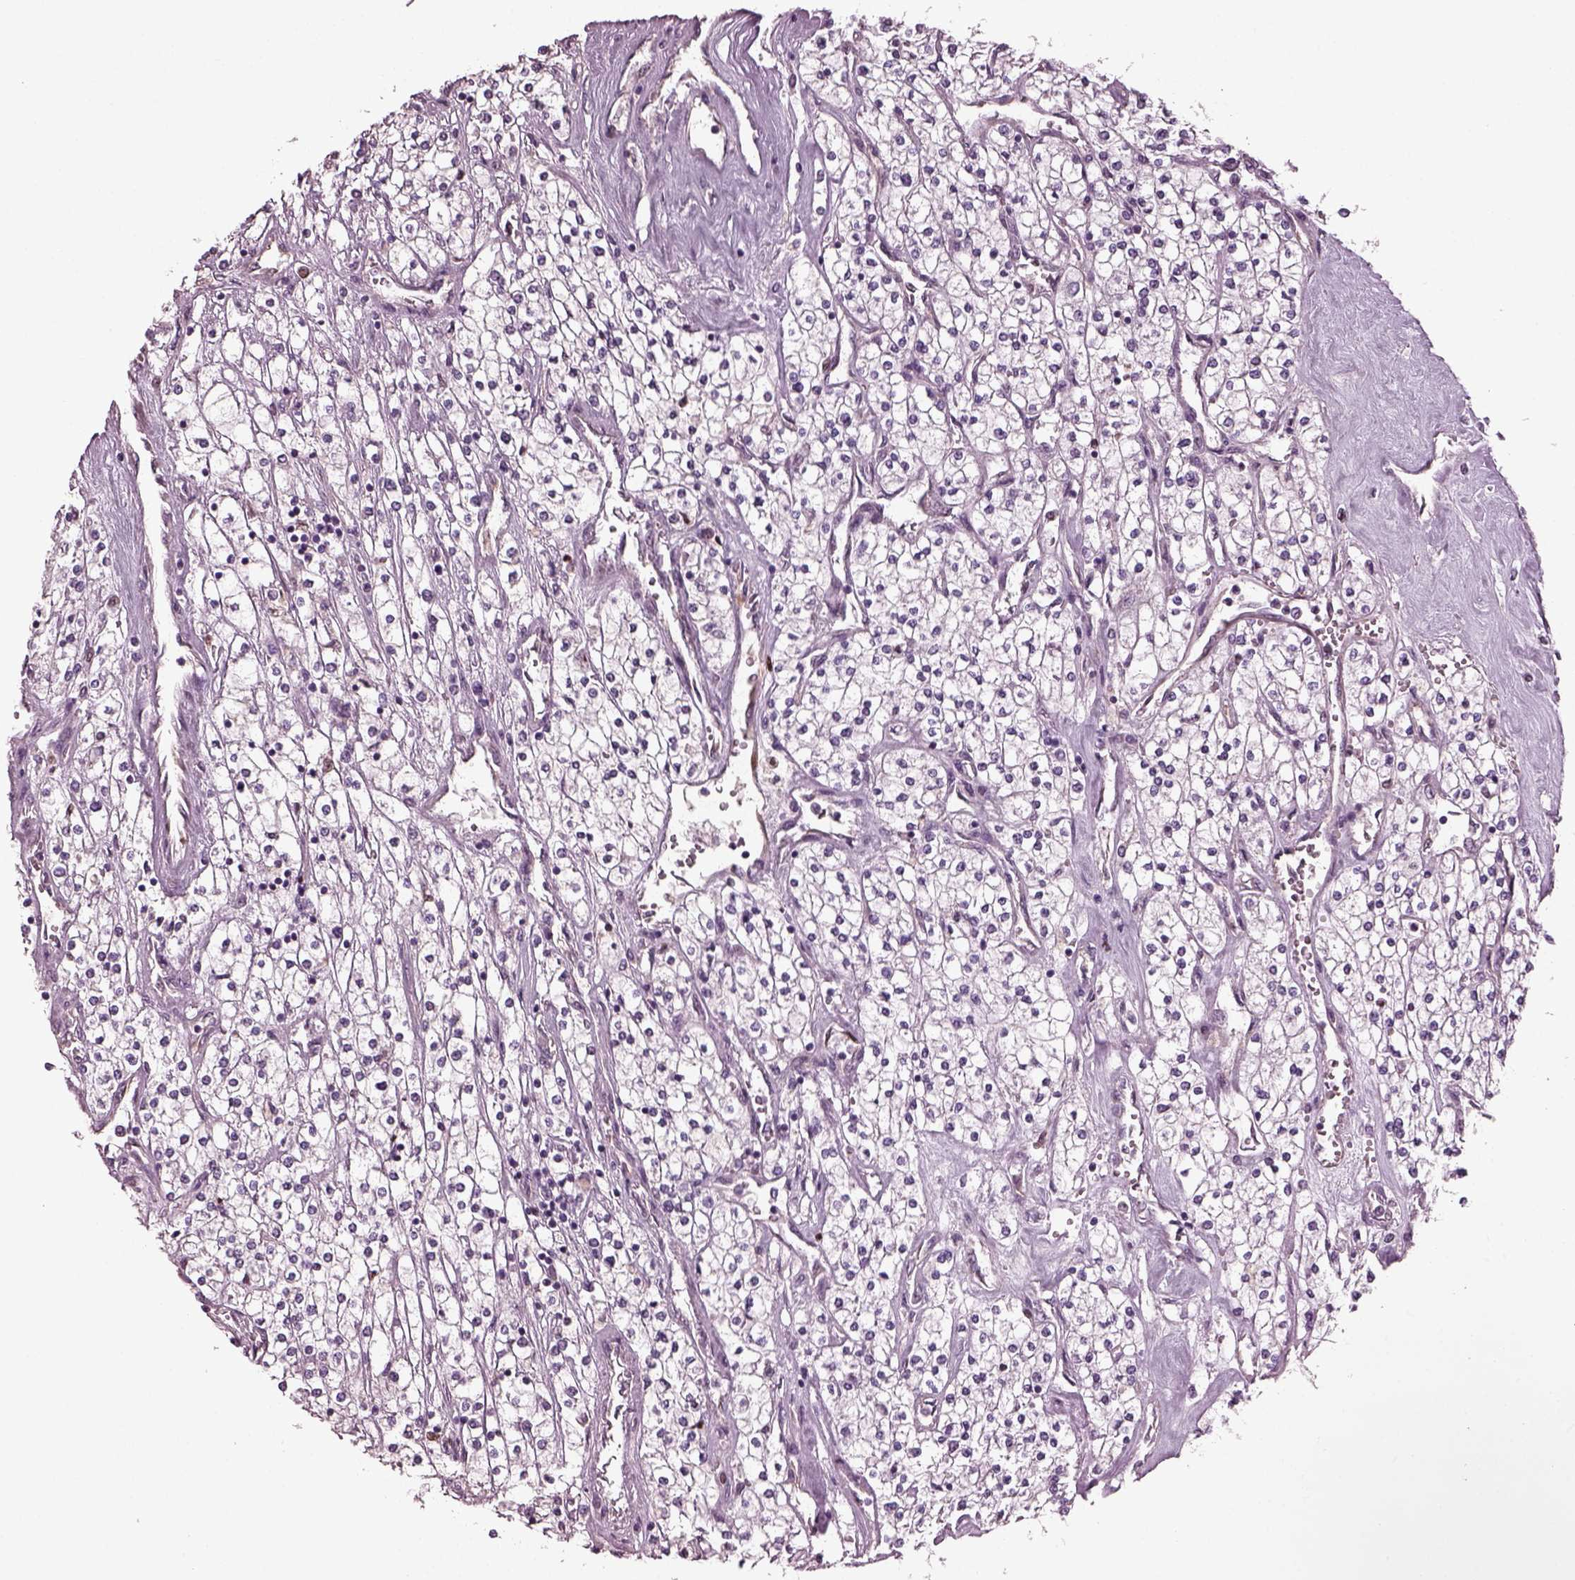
{"staining": {"intensity": "negative", "quantity": "none", "location": "none"}, "tissue": "renal cancer", "cell_type": "Tumor cells", "image_type": "cancer", "snomed": [{"axis": "morphology", "description": "Adenocarcinoma, NOS"}, {"axis": "topography", "description": "Kidney"}], "caption": "Immunohistochemical staining of renal adenocarcinoma exhibits no significant expression in tumor cells.", "gene": "RUFY3", "patient": {"sex": "male", "age": 80}}